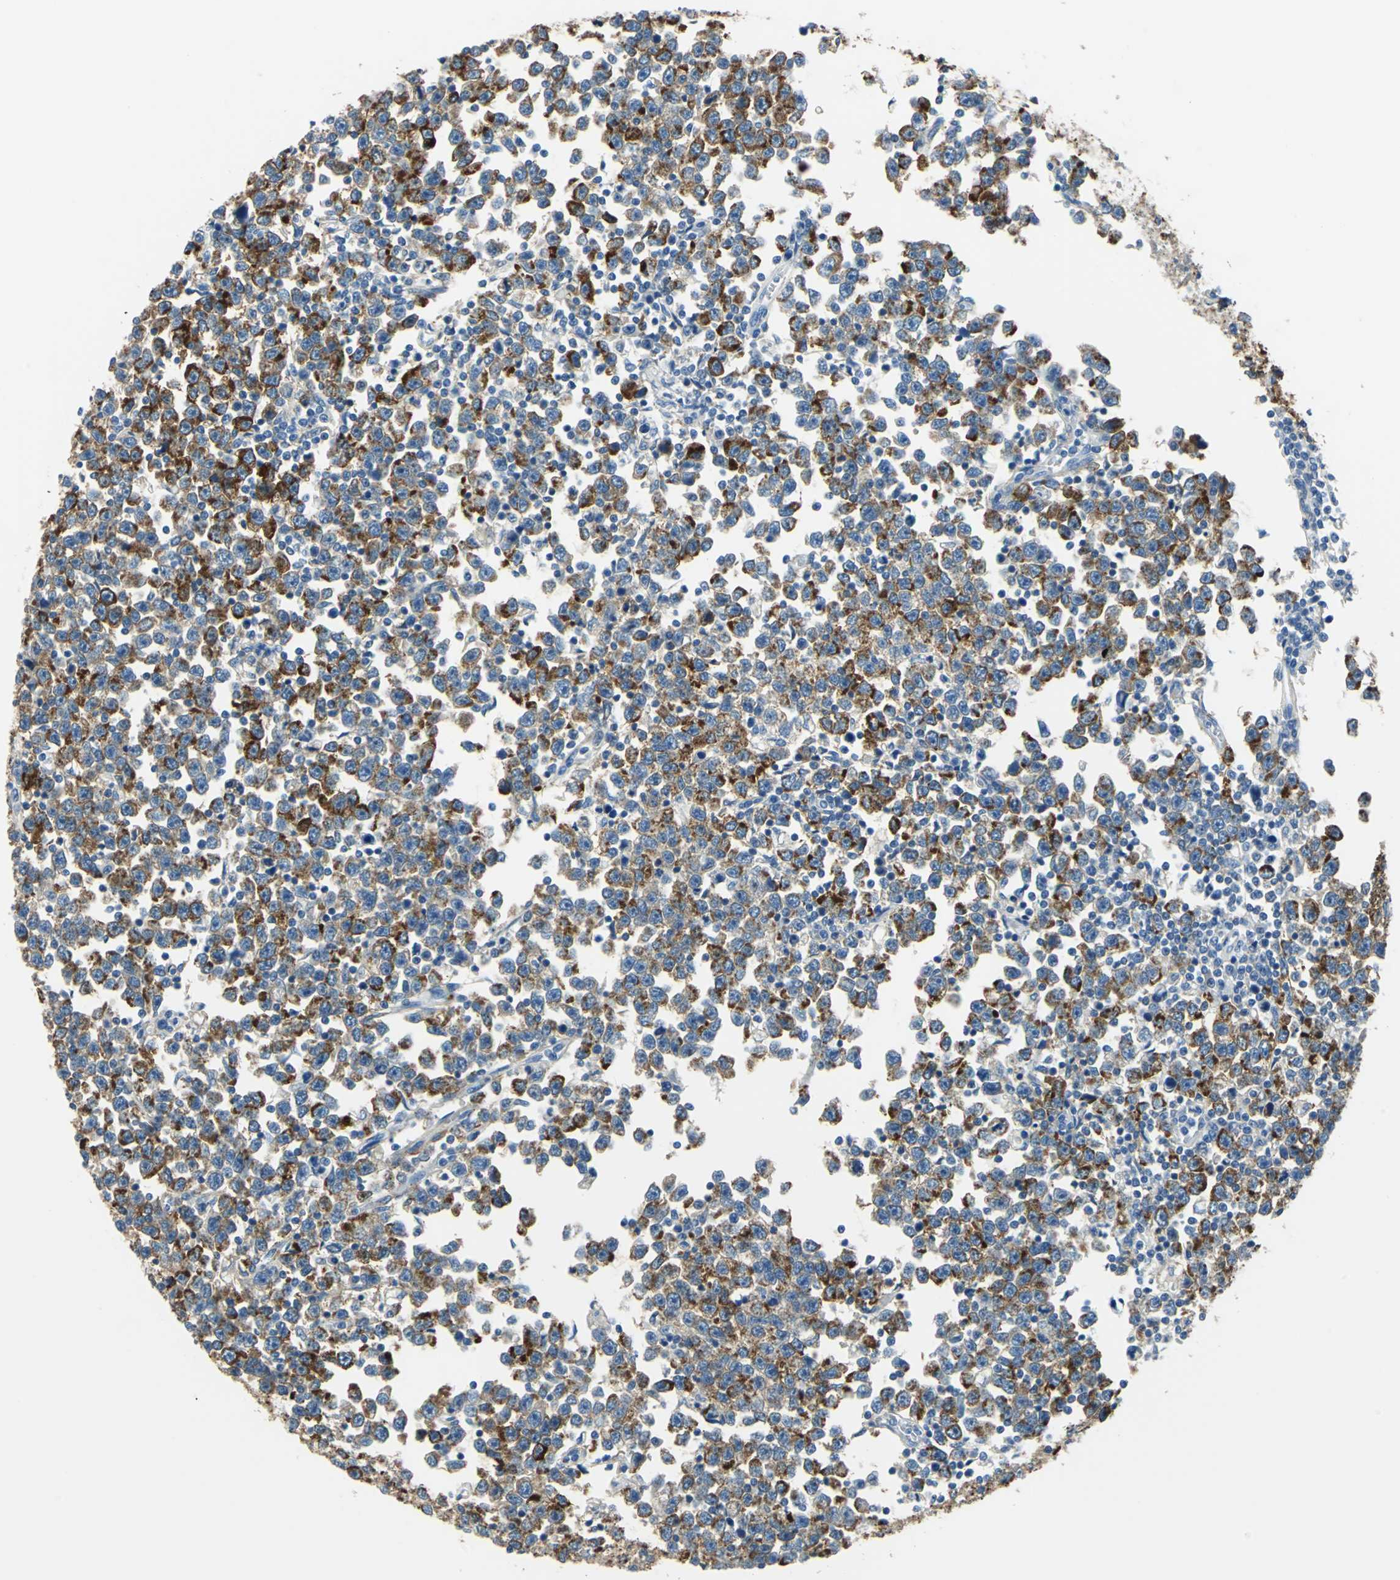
{"staining": {"intensity": "strong", "quantity": ">75%", "location": "cytoplasmic/membranous"}, "tissue": "testis cancer", "cell_type": "Tumor cells", "image_type": "cancer", "snomed": [{"axis": "morphology", "description": "Seminoma, NOS"}, {"axis": "topography", "description": "Testis"}], "caption": "A histopathology image of seminoma (testis) stained for a protein exhibits strong cytoplasmic/membranous brown staining in tumor cells.", "gene": "AKAP12", "patient": {"sex": "male", "age": 43}}